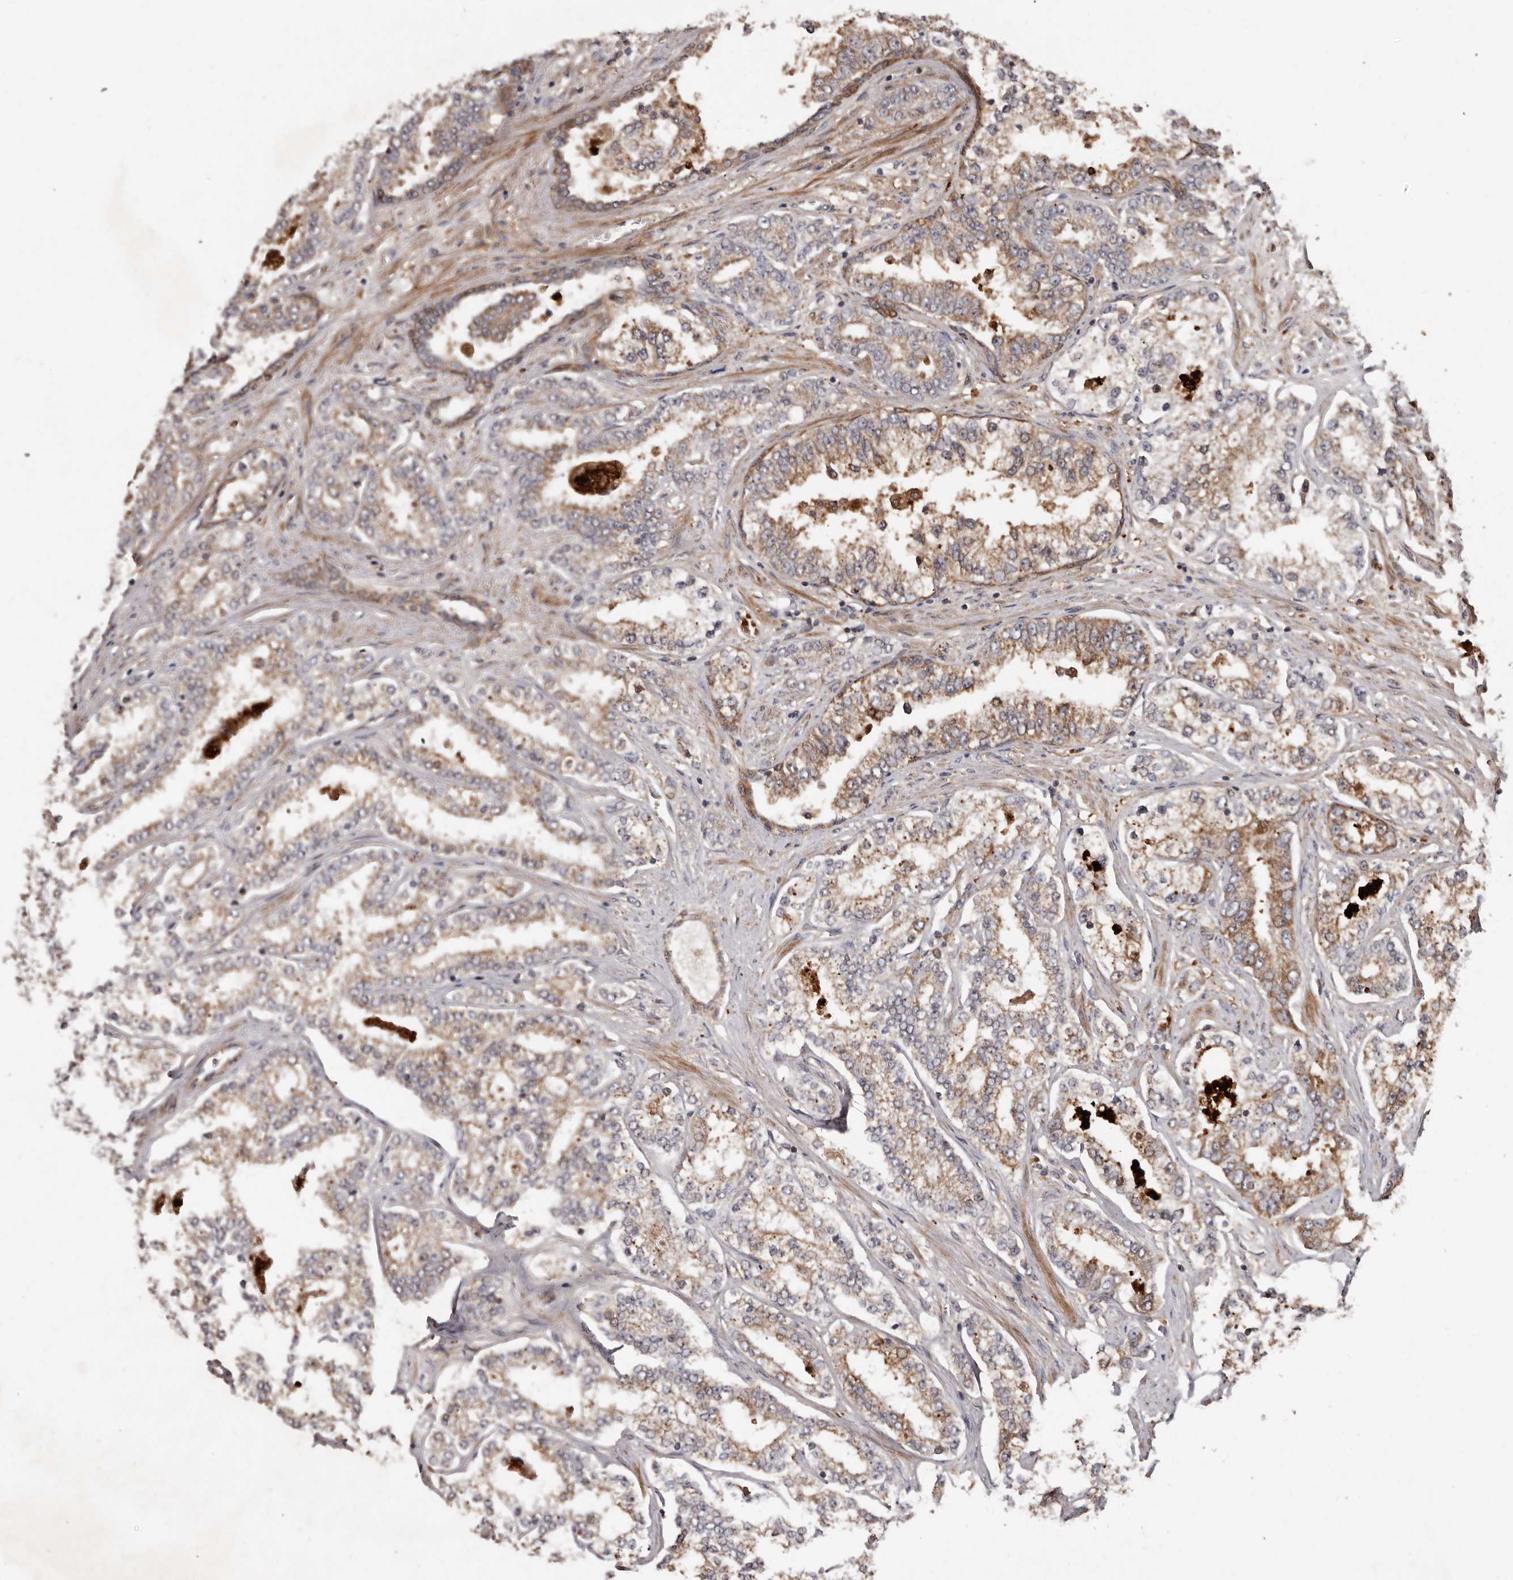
{"staining": {"intensity": "moderate", "quantity": ">75%", "location": "cytoplasmic/membranous"}, "tissue": "prostate cancer", "cell_type": "Tumor cells", "image_type": "cancer", "snomed": [{"axis": "morphology", "description": "Normal tissue, NOS"}, {"axis": "morphology", "description": "Adenocarcinoma, High grade"}, {"axis": "topography", "description": "Prostate"}], "caption": "Immunohistochemistry (IHC) of prostate adenocarcinoma (high-grade) exhibits medium levels of moderate cytoplasmic/membranous positivity in about >75% of tumor cells.", "gene": "GOT1L1", "patient": {"sex": "male", "age": 83}}